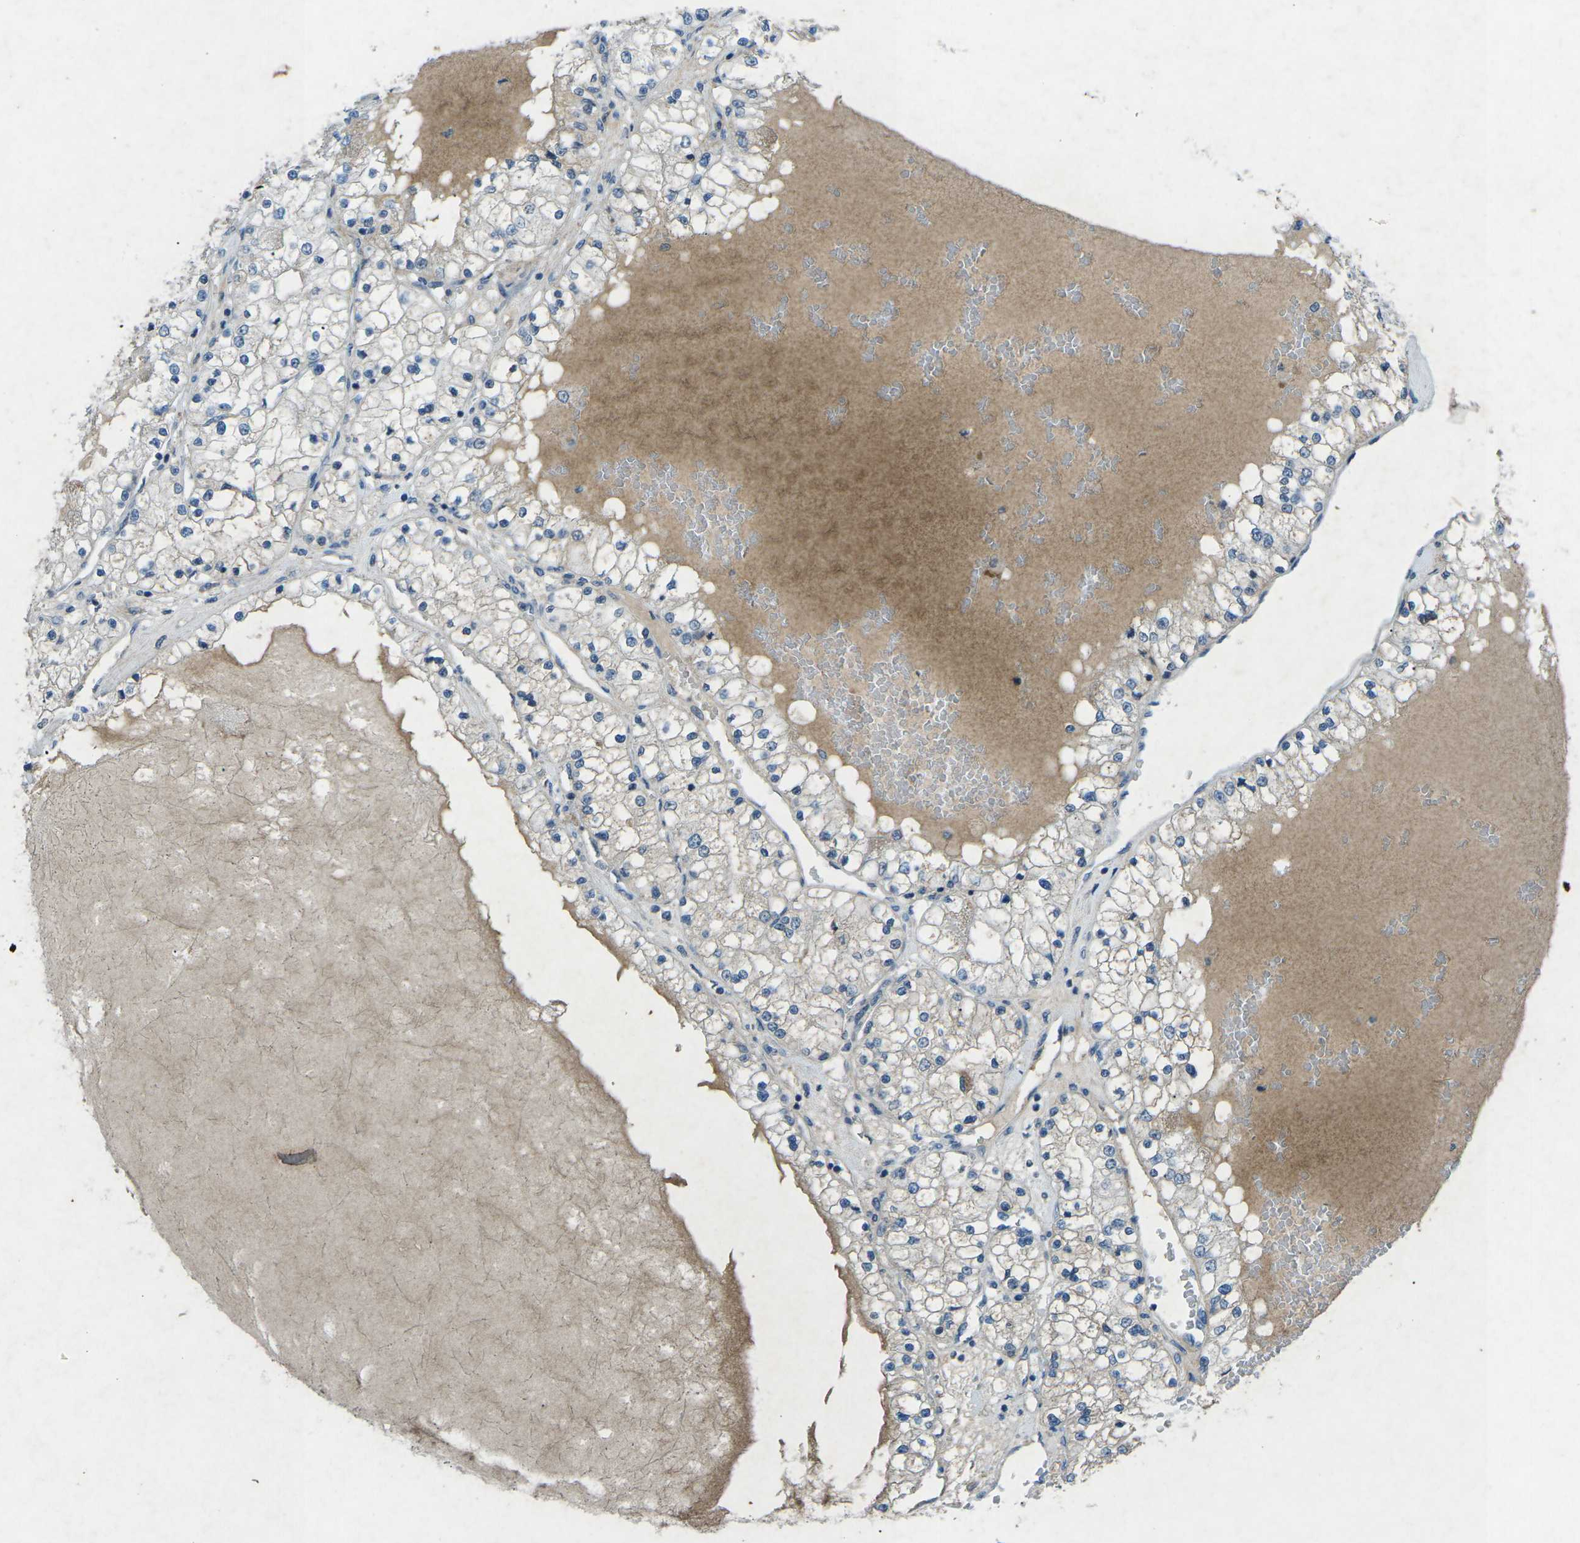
{"staining": {"intensity": "negative", "quantity": "none", "location": "none"}, "tissue": "renal cancer", "cell_type": "Tumor cells", "image_type": "cancer", "snomed": [{"axis": "morphology", "description": "Adenocarcinoma, NOS"}, {"axis": "topography", "description": "Kidney"}], "caption": "Adenocarcinoma (renal) stained for a protein using immunohistochemistry (IHC) shows no staining tumor cells.", "gene": "A1BG", "patient": {"sex": "male", "age": 68}}